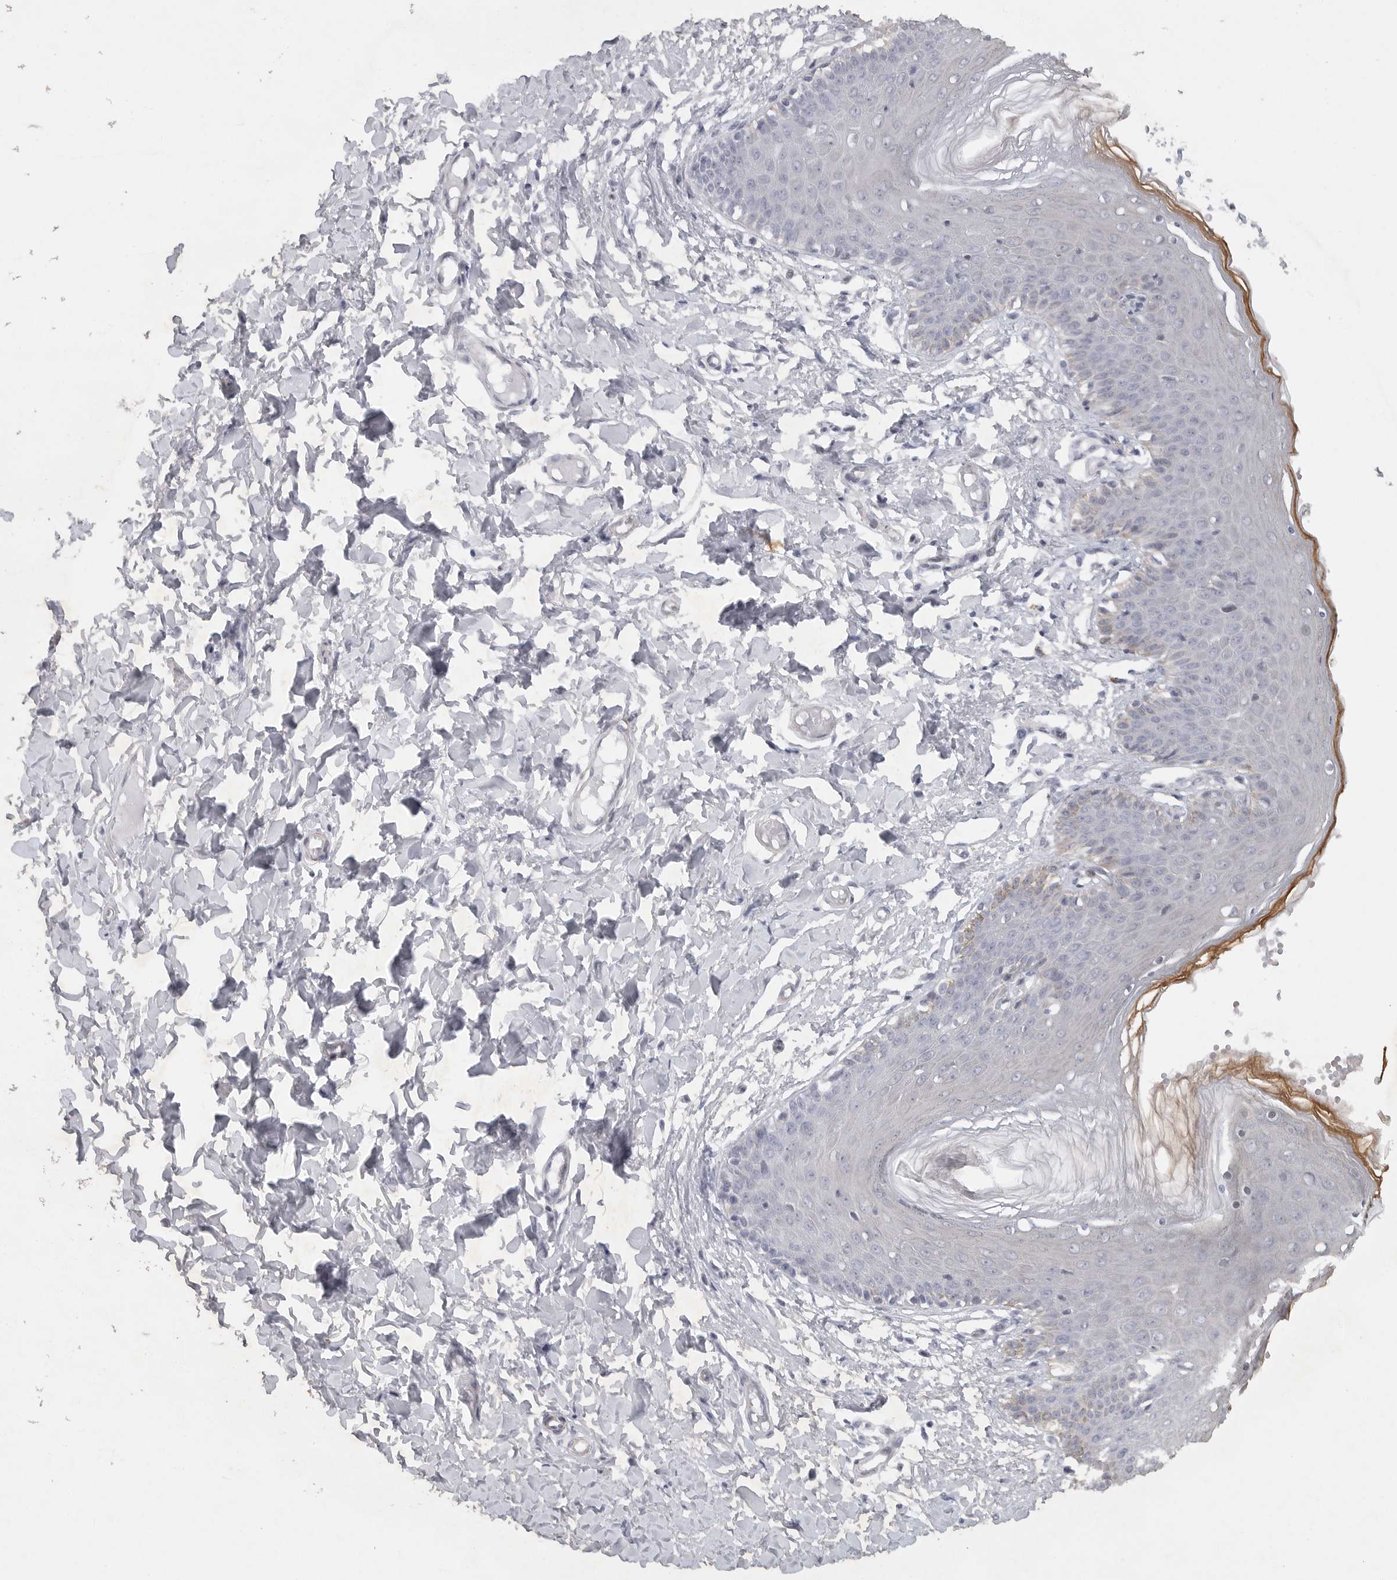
{"staining": {"intensity": "negative", "quantity": "none", "location": "none"}, "tissue": "skin", "cell_type": "Epidermal cells", "image_type": "normal", "snomed": [{"axis": "morphology", "description": "Normal tissue, NOS"}, {"axis": "topography", "description": "Vulva"}], "caption": "Immunohistochemistry of normal skin exhibits no positivity in epidermal cells. Brightfield microscopy of immunohistochemistry (IHC) stained with DAB (brown) and hematoxylin (blue), captured at high magnification.", "gene": "TNR", "patient": {"sex": "female", "age": 66}}